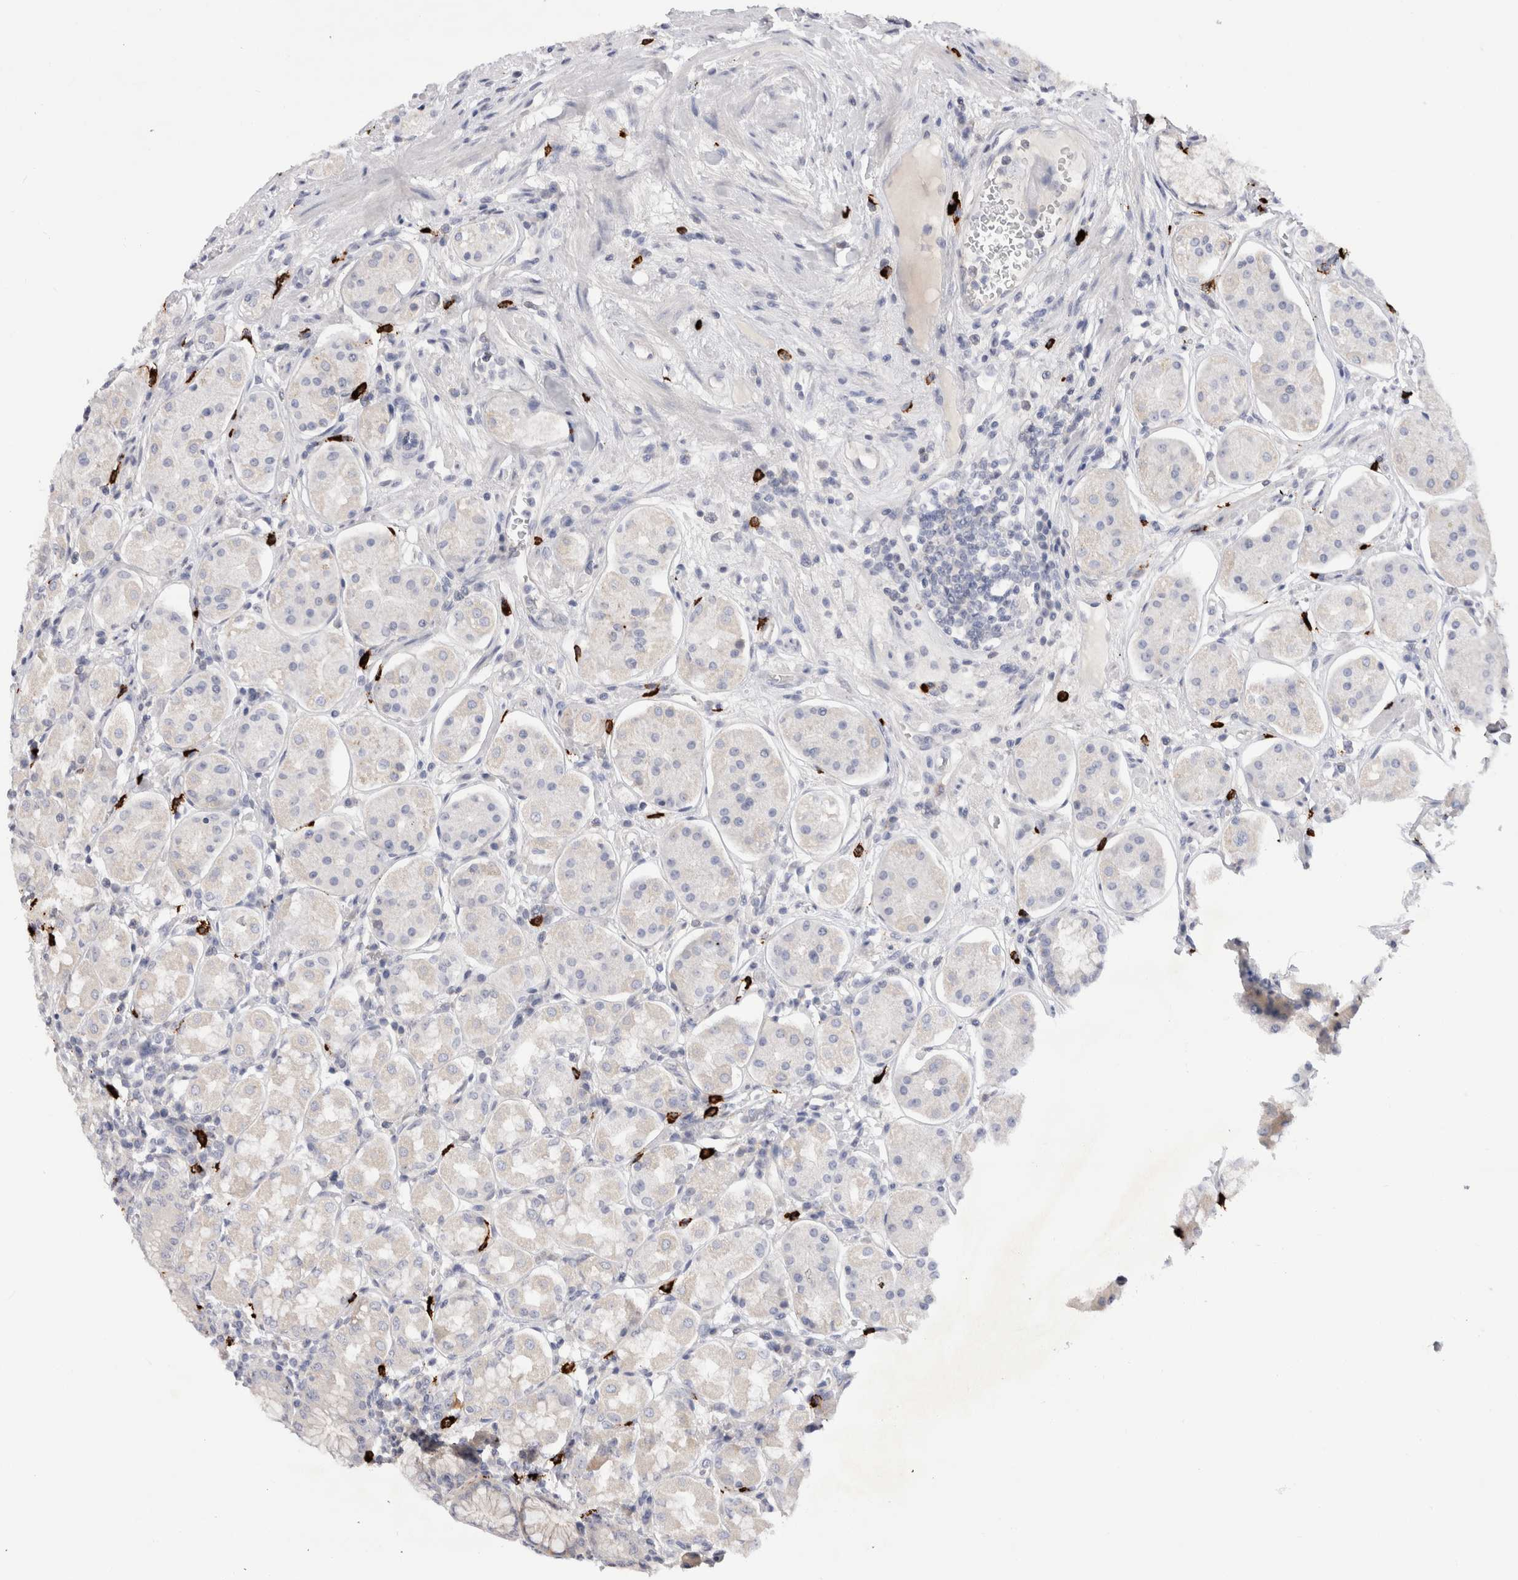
{"staining": {"intensity": "negative", "quantity": "none", "location": "none"}, "tissue": "stomach", "cell_type": "Glandular cells", "image_type": "normal", "snomed": [{"axis": "morphology", "description": "Normal tissue, NOS"}, {"axis": "topography", "description": "Stomach"}, {"axis": "topography", "description": "Stomach, lower"}], "caption": "Photomicrograph shows no protein positivity in glandular cells of benign stomach. (DAB (3,3'-diaminobenzidine) immunohistochemistry, high magnification).", "gene": "SPINK2", "patient": {"sex": "female", "age": 56}}